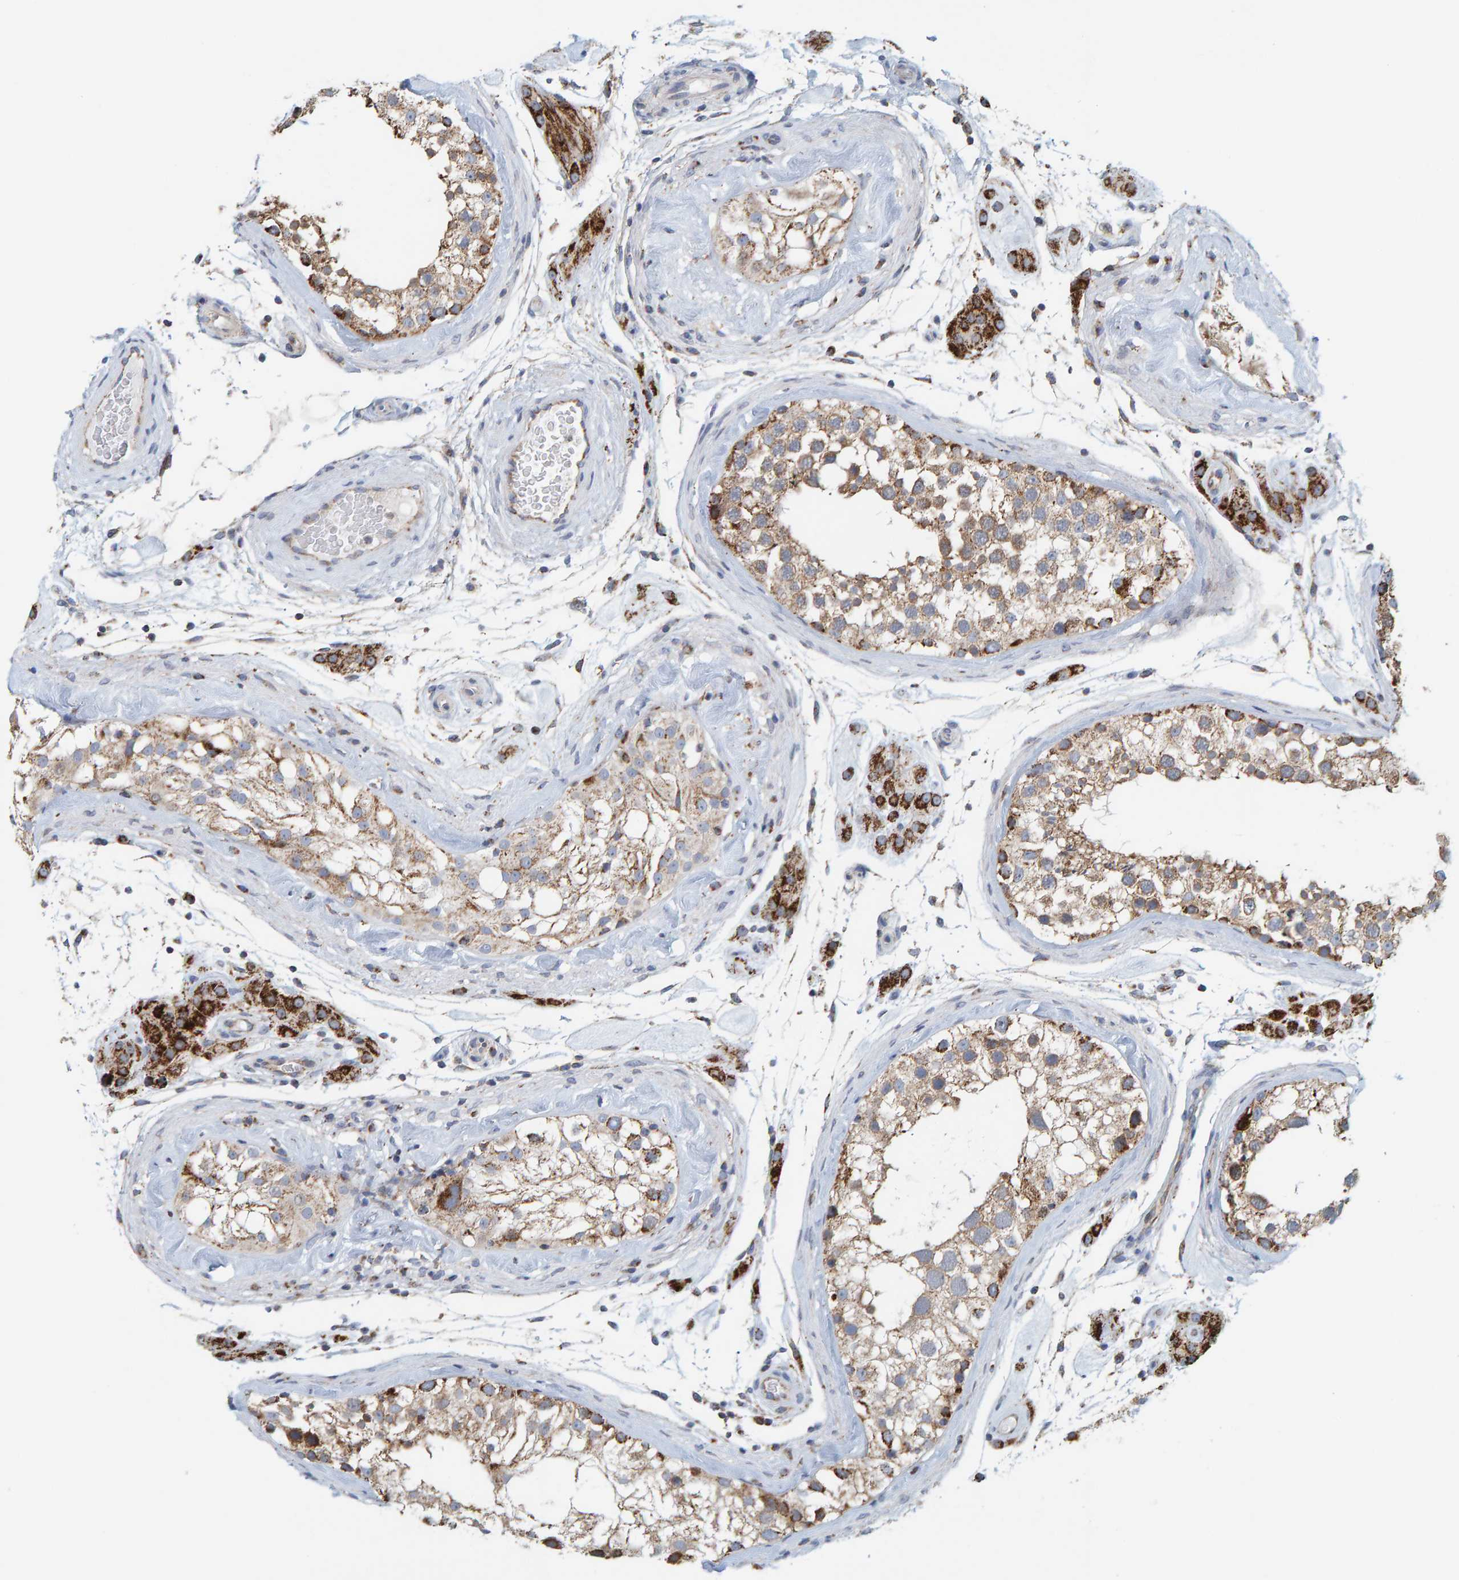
{"staining": {"intensity": "moderate", "quantity": ">75%", "location": "cytoplasmic/membranous"}, "tissue": "testis", "cell_type": "Cells in seminiferous ducts", "image_type": "normal", "snomed": [{"axis": "morphology", "description": "Normal tissue, NOS"}, {"axis": "topography", "description": "Testis"}], "caption": "Moderate cytoplasmic/membranous protein positivity is present in about >75% of cells in seminiferous ducts in testis.", "gene": "B9D1", "patient": {"sex": "male", "age": 46}}